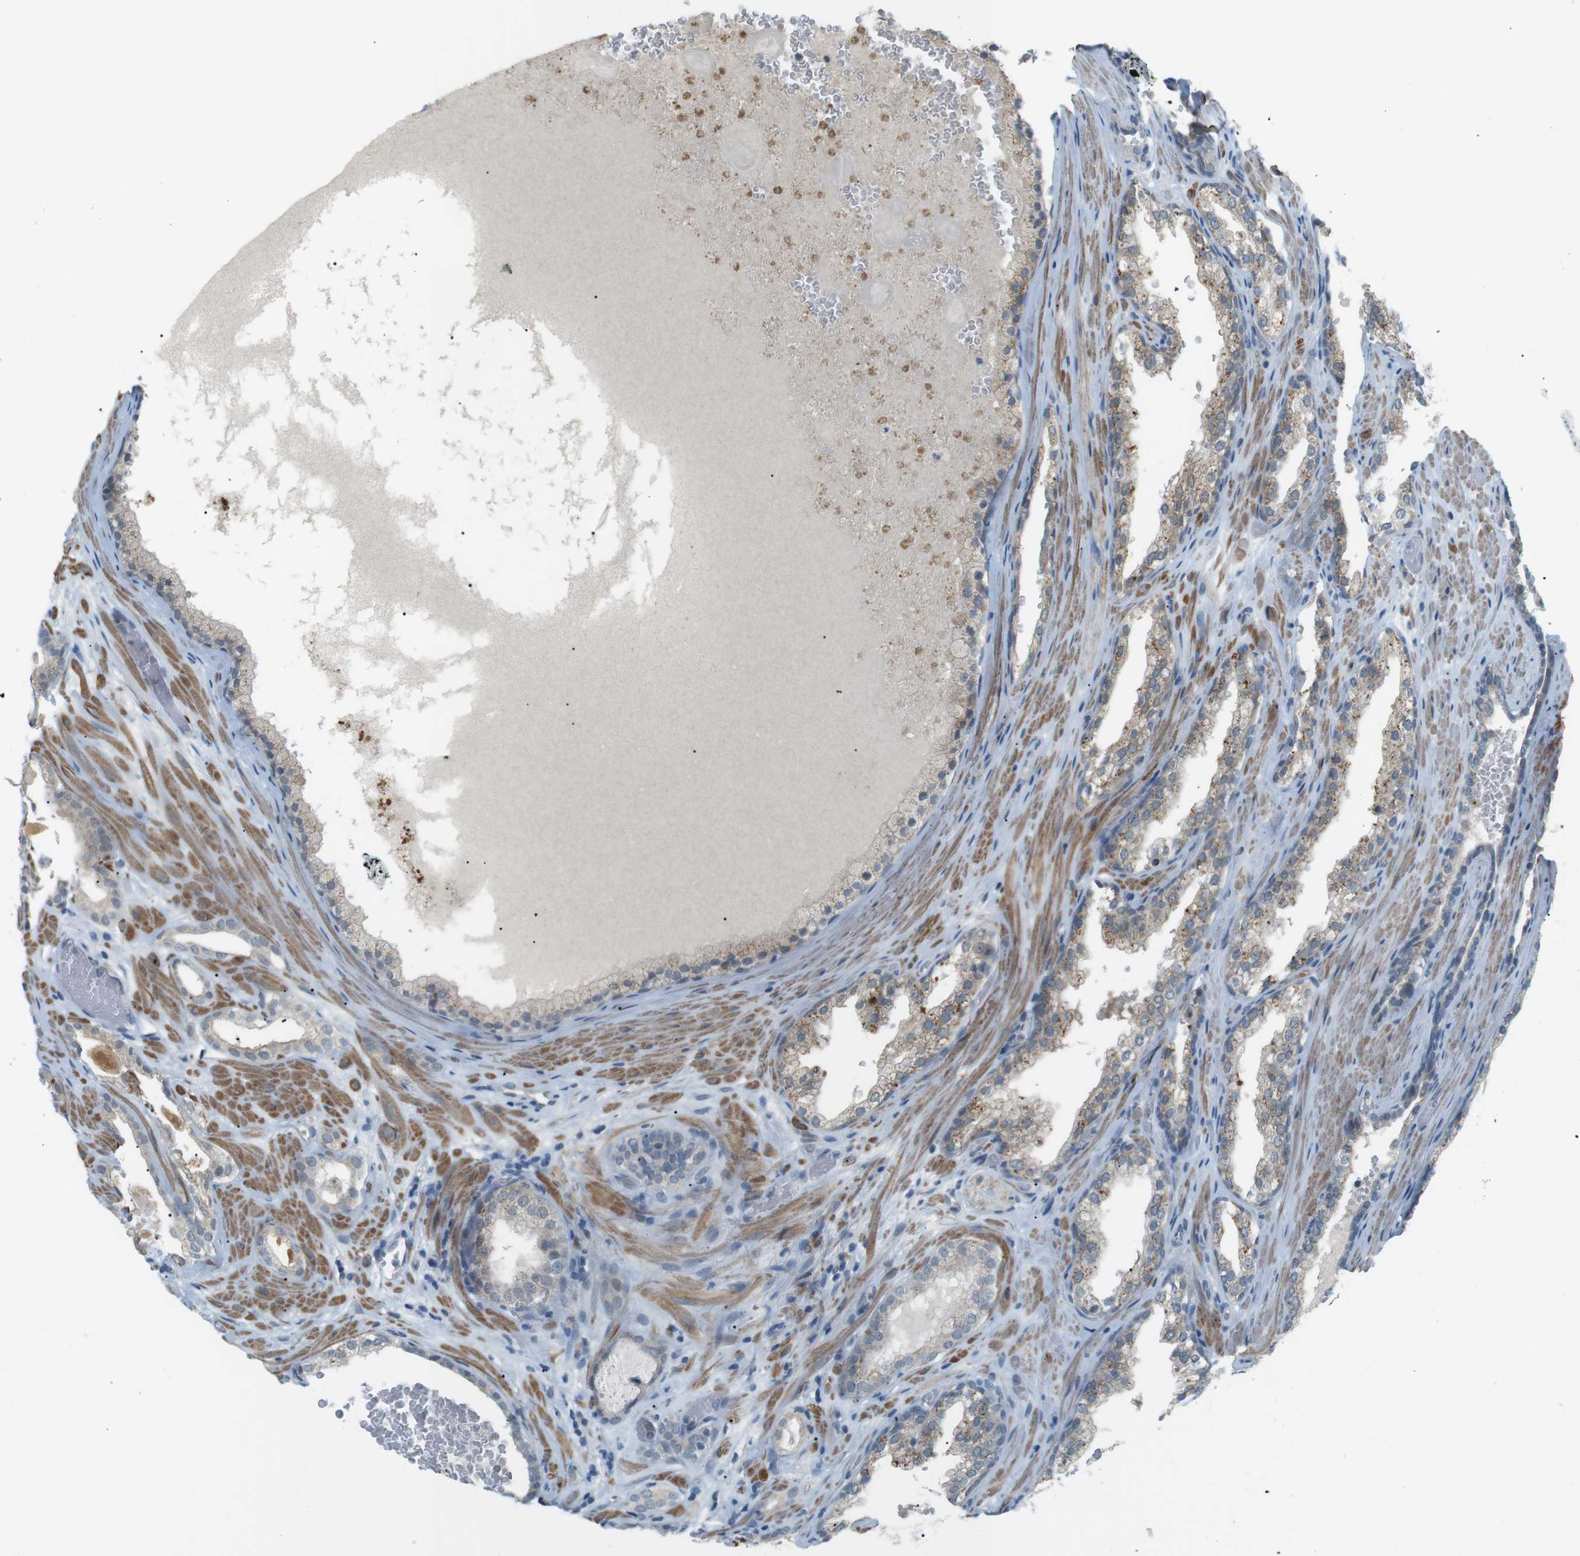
{"staining": {"intensity": "weak", "quantity": "<25%", "location": "cytoplasmic/membranous"}, "tissue": "prostate cancer", "cell_type": "Tumor cells", "image_type": "cancer", "snomed": [{"axis": "morphology", "description": "Adenocarcinoma, High grade"}, {"axis": "topography", "description": "Prostate"}], "caption": "Immunohistochemistry (IHC) micrograph of human prostate high-grade adenocarcinoma stained for a protein (brown), which displays no staining in tumor cells. (DAB (3,3'-diaminobenzidine) IHC visualized using brightfield microscopy, high magnification).", "gene": "RTN3", "patient": {"sex": "male", "age": 60}}